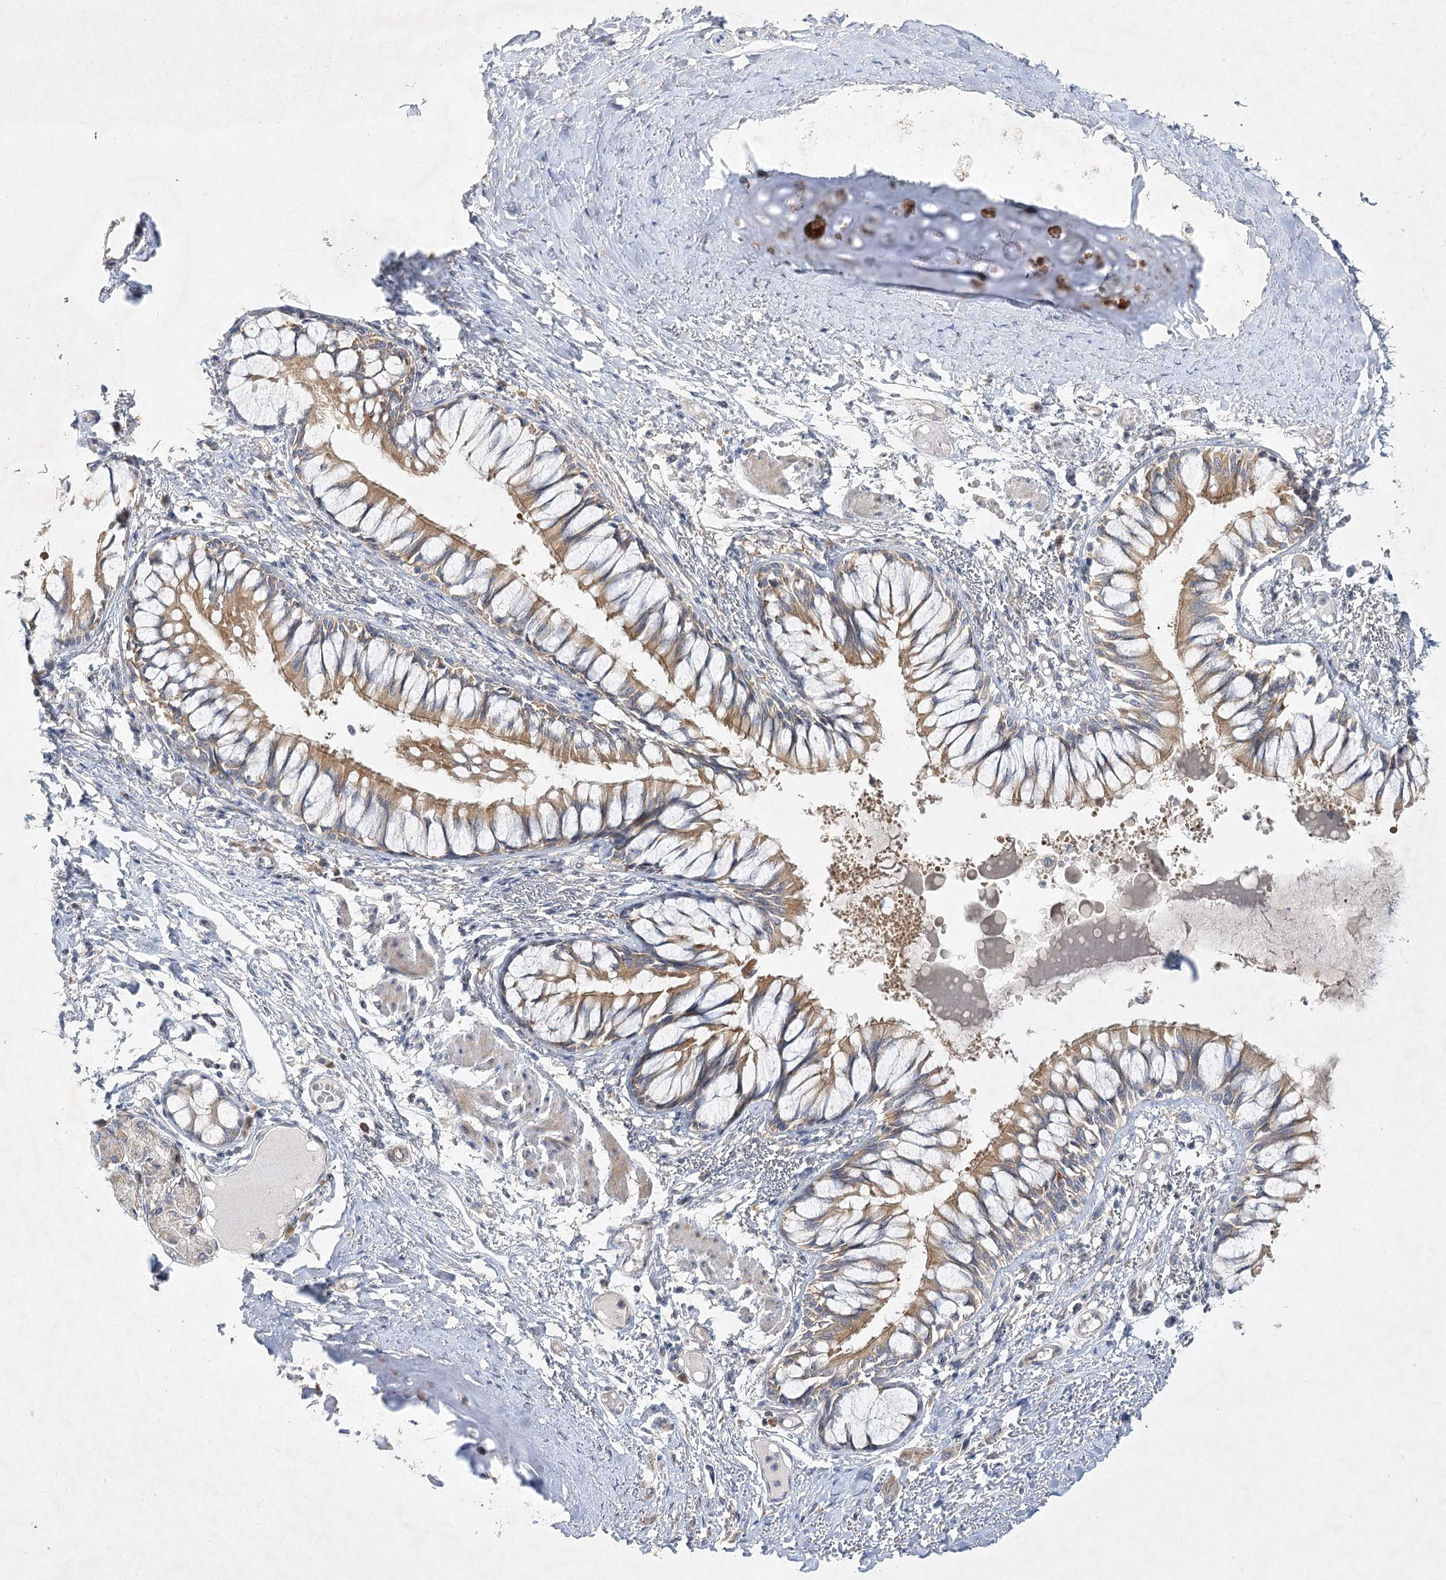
{"staining": {"intensity": "moderate", "quantity": "25%-75%", "location": "cytoplasmic/membranous"}, "tissue": "bronchus", "cell_type": "Respiratory epithelial cells", "image_type": "normal", "snomed": [{"axis": "morphology", "description": "Normal tissue, NOS"}, {"axis": "topography", "description": "Cartilage tissue"}, {"axis": "topography", "description": "Bronchus"}, {"axis": "topography", "description": "Lung"}], "caption": "About 25%-75% of respiratory epithelial cells in unremarkable human bronchus exhibit moderate cytoplasmic/membranous protein positivity as visualized by brown immunohistochemical staining.", "gene": "PYROXD1", "patient": {"sex": "male", "age": 64}}